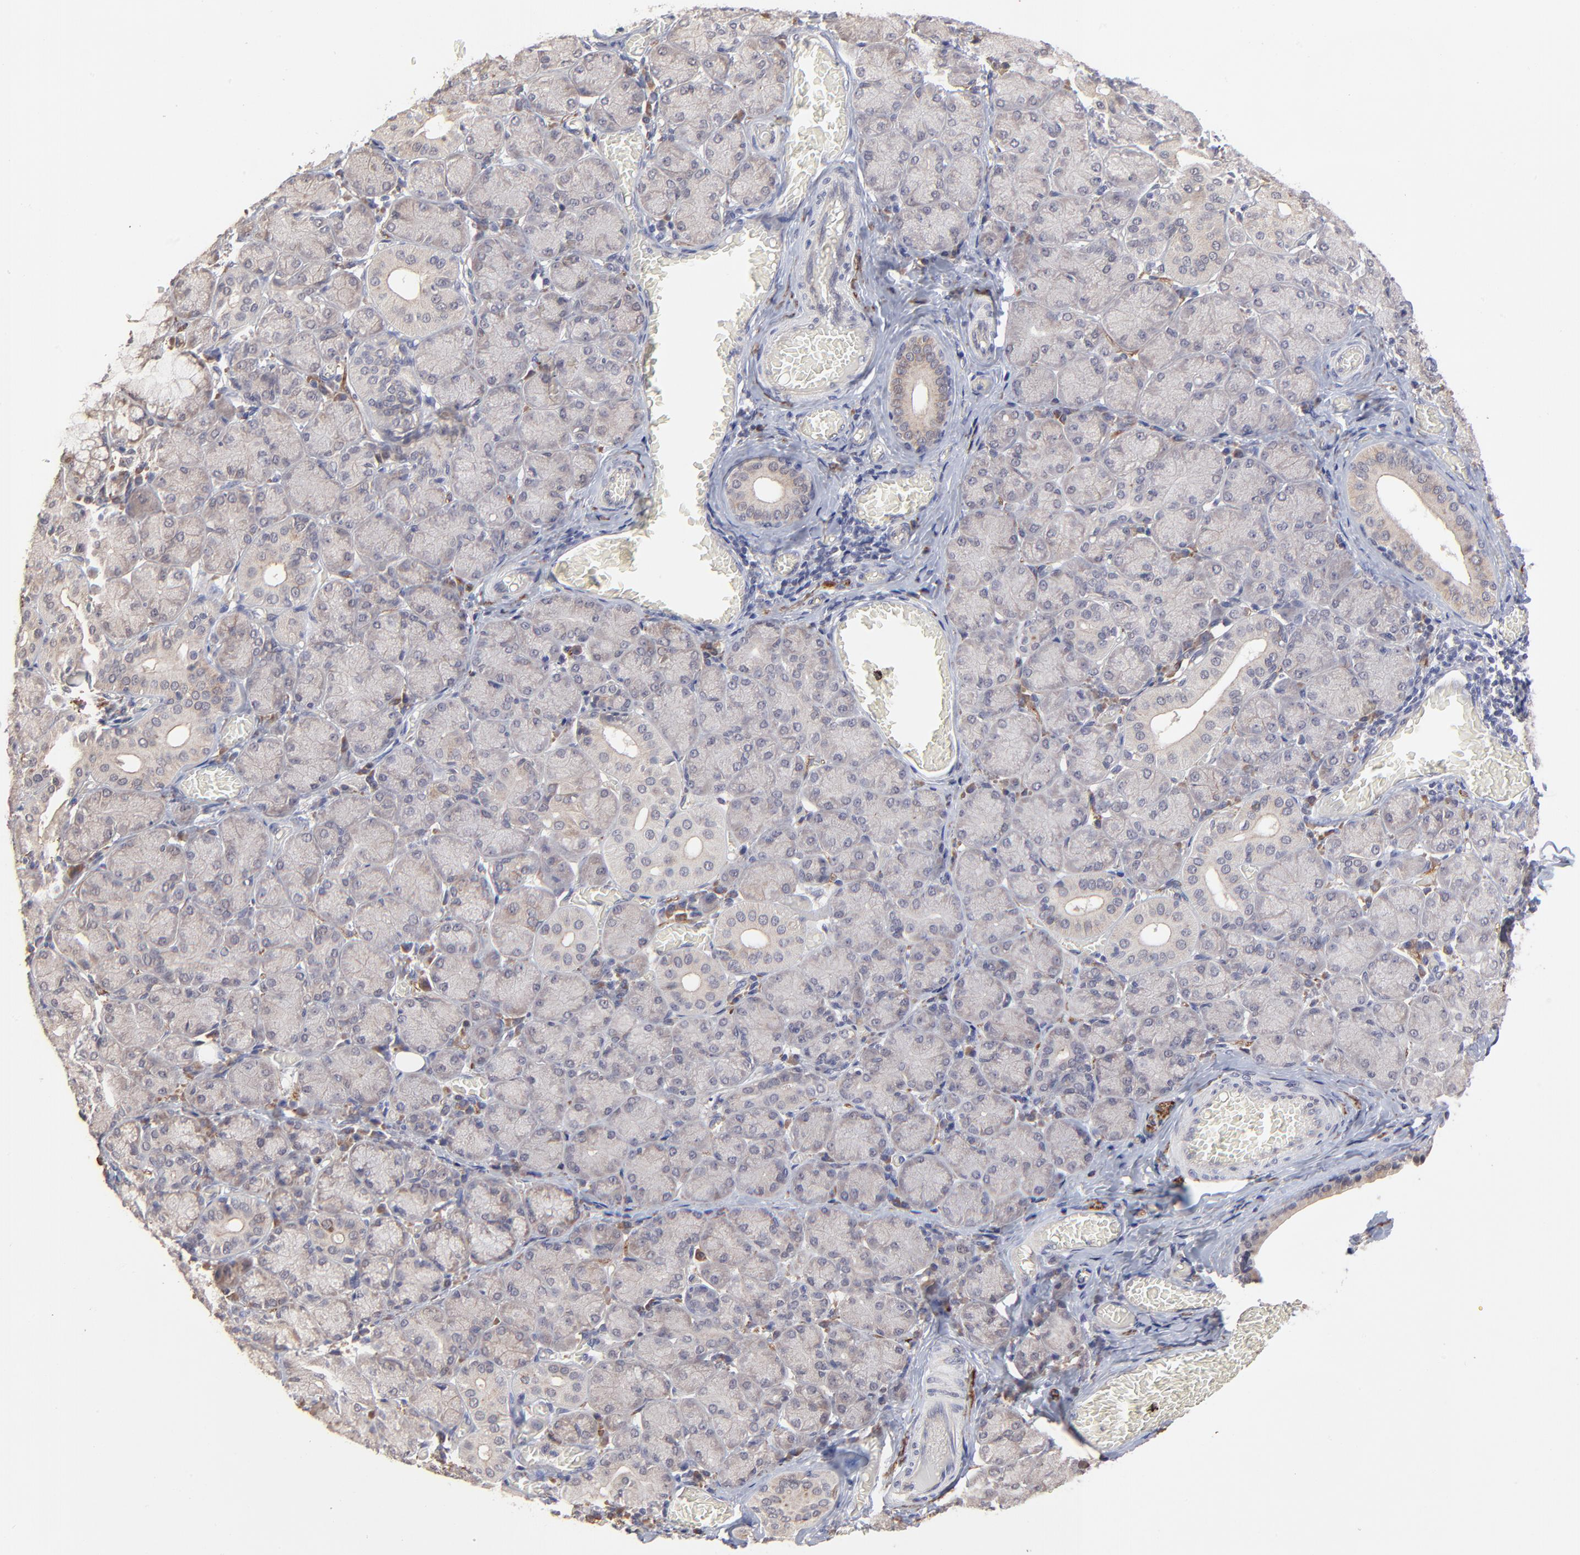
{"staining": {"intensity": "negative", "quantity": "none", "location": "none"}, "tissue": "salivary gland", "cell_type": "Glandular cells", "image_type": "normal", "snomed": [{"axis": "morphology", "description": "Normal tissue, NOS"}, {"axis": "topography", "description": "Salivary gland"}], "caption": "Immunohistochemistry (IHC) histopathology image of normal salivary gland stained for a protein (brown), which exhibits no staining in glandular cells. Nuclei are stained in blue.", "gene": "CHL1", "patient": {"sex": "female", "age": 24}}